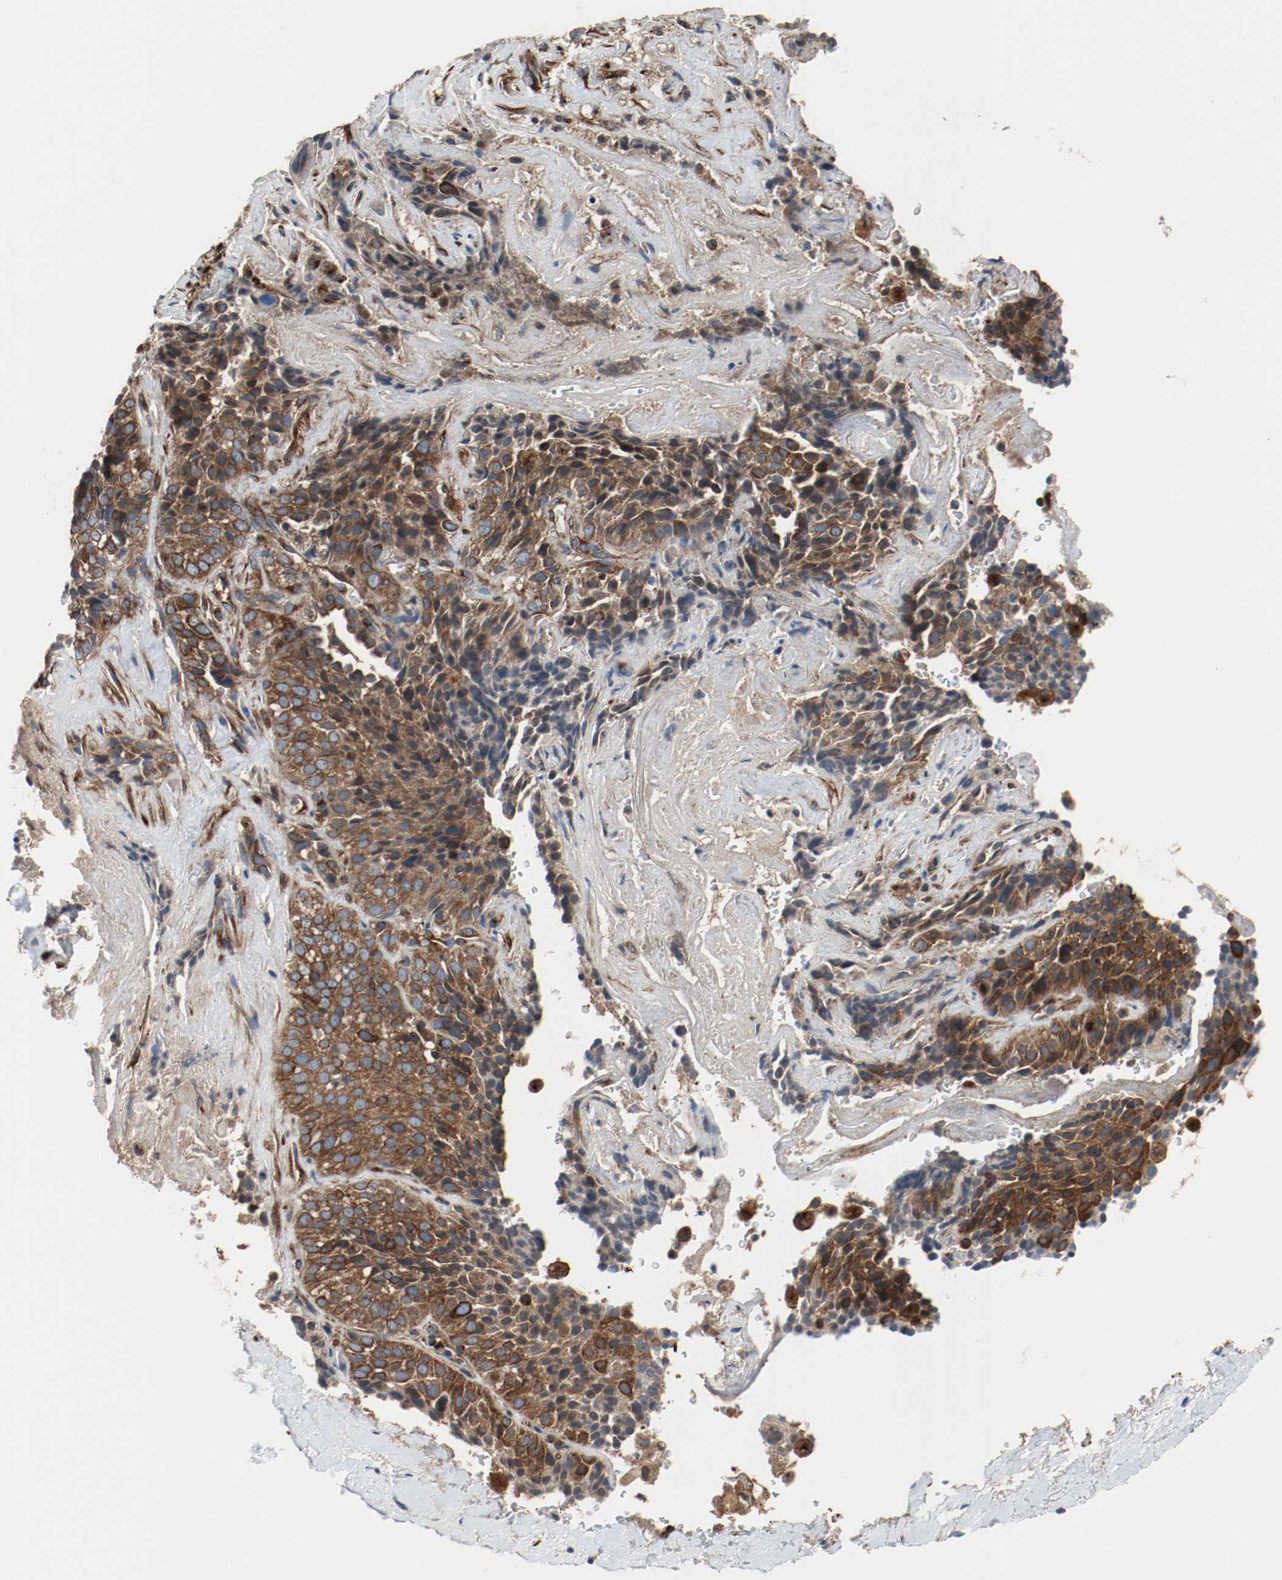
{"staining": {"intensity": "strong", "quantity": ">75%", "location": "cytoplasmic/membranous"}, "tissue": "lung cancer", "cell_type": "Tumor cells", "image_type": "cancer", "snomed": [{"axis": "morphology", "description": "Squamous cell carcinoma, NOS"}, {"axis": "topography", "description": "Lung"}], "caption": "Brown immunohistochemical staining in human lung squamous cell carcinoma shows strong cytoplasmic/membranous expression in approximately >75% of tumor cells.", "gene": "TUBA3D", "patient": {"sex": "male", "age": 54}}